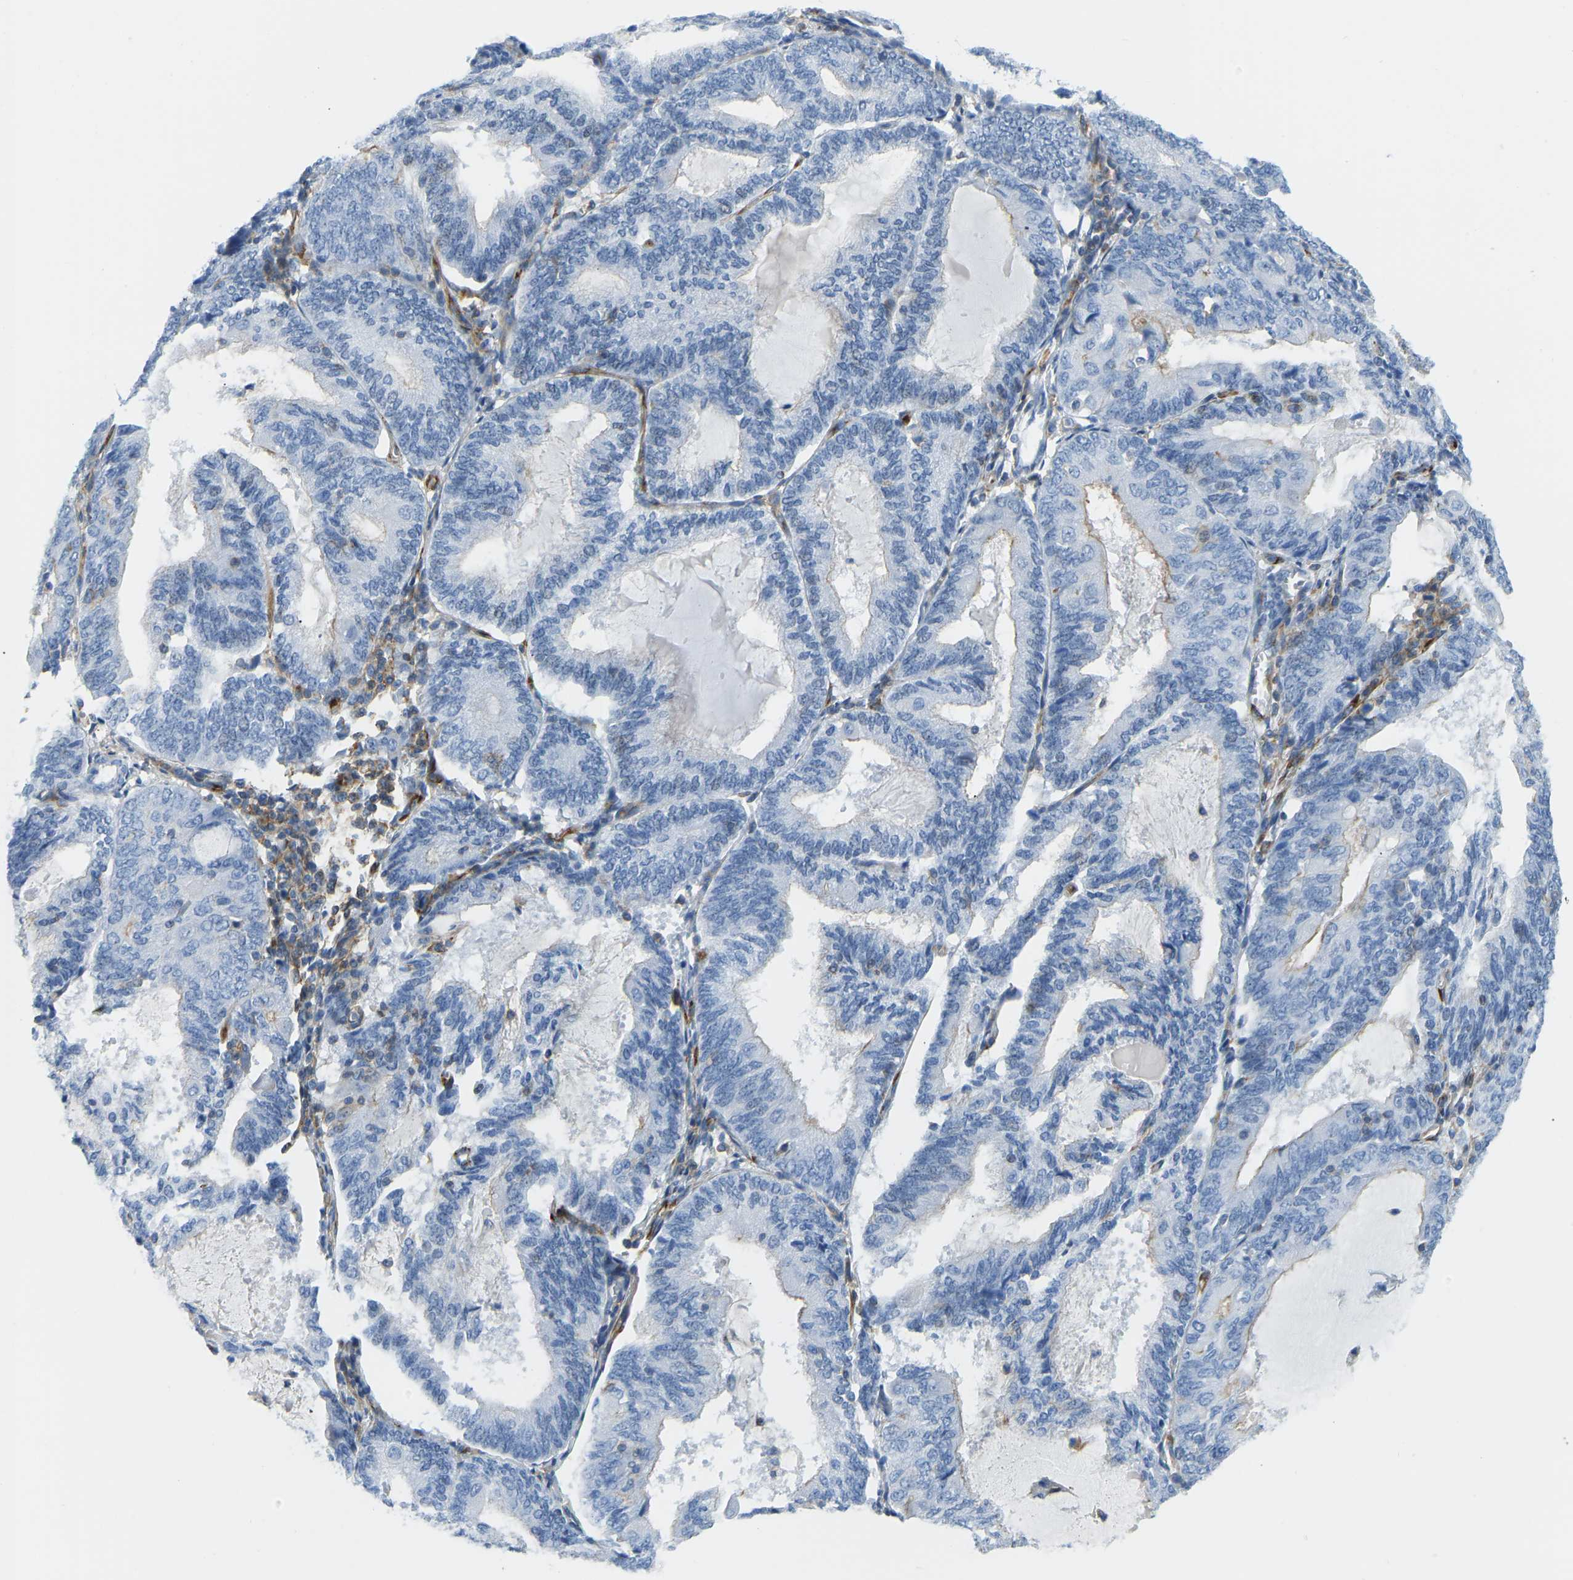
{"staining": {"intensity": "negative", "quantity": "none", "location": "none"}, "tissue": "endometrial cancer", "cell_type": "Tumor cells", "image_type": "cancer", "snomed": [{"axis": "morphology", "description": "Adenocarcinoma, NOS"}, {"axis": "topography", "description": "Endometrium"}], "caption": "A high-resolution micrograph shows immunohistochemistry (IHC) staining of endometrial adenocarcinoma, which shows no significant expression in tumor cells. (DAB immunohistochemistry with hematoxylin counter stain).", "gene": "COL15A1", "patient": {"sex": "female", "age": 81}}